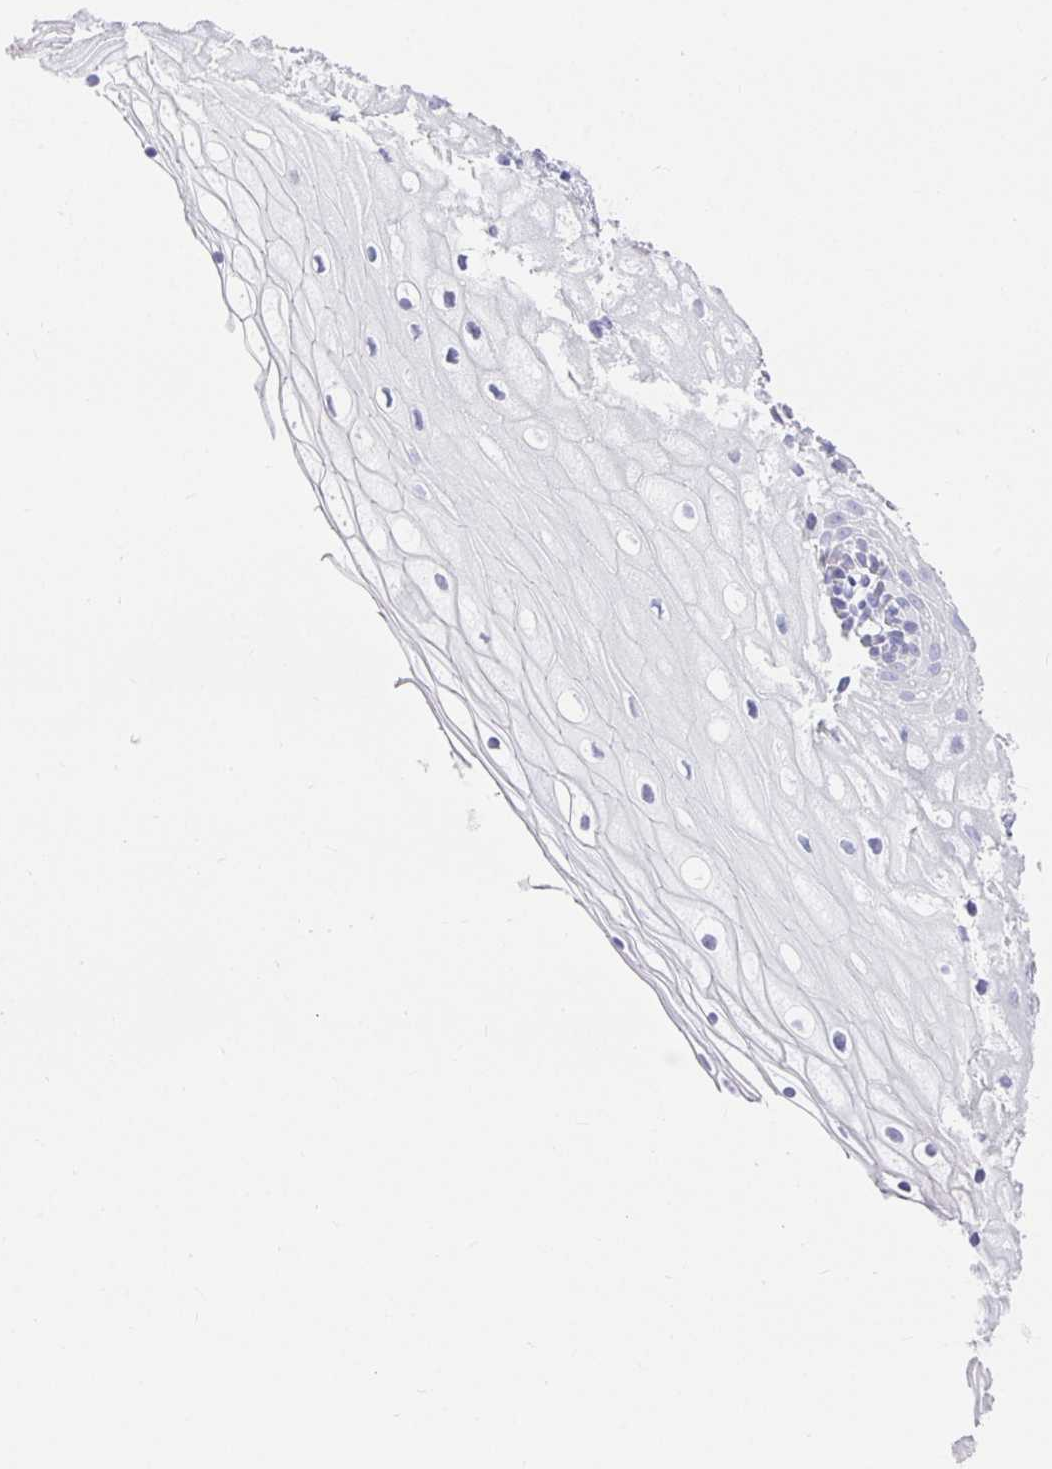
{"staining": {"intensity": "negative", "quantity": "none", "location": "none"}, "tissue": "cervix", "cell_type": "Glandular cells", "image_type": "normal", "snomed": [{"axis": "morphology", "description": "Normal tissue, NOS"}, {"axis": "topography", "description": "Cervix"}], "caption": "Glandular cells are negative for protein expression in unremarkable human cervix.", "gene": "CHAT", "patient": {"sex": "female", "age": 36}}